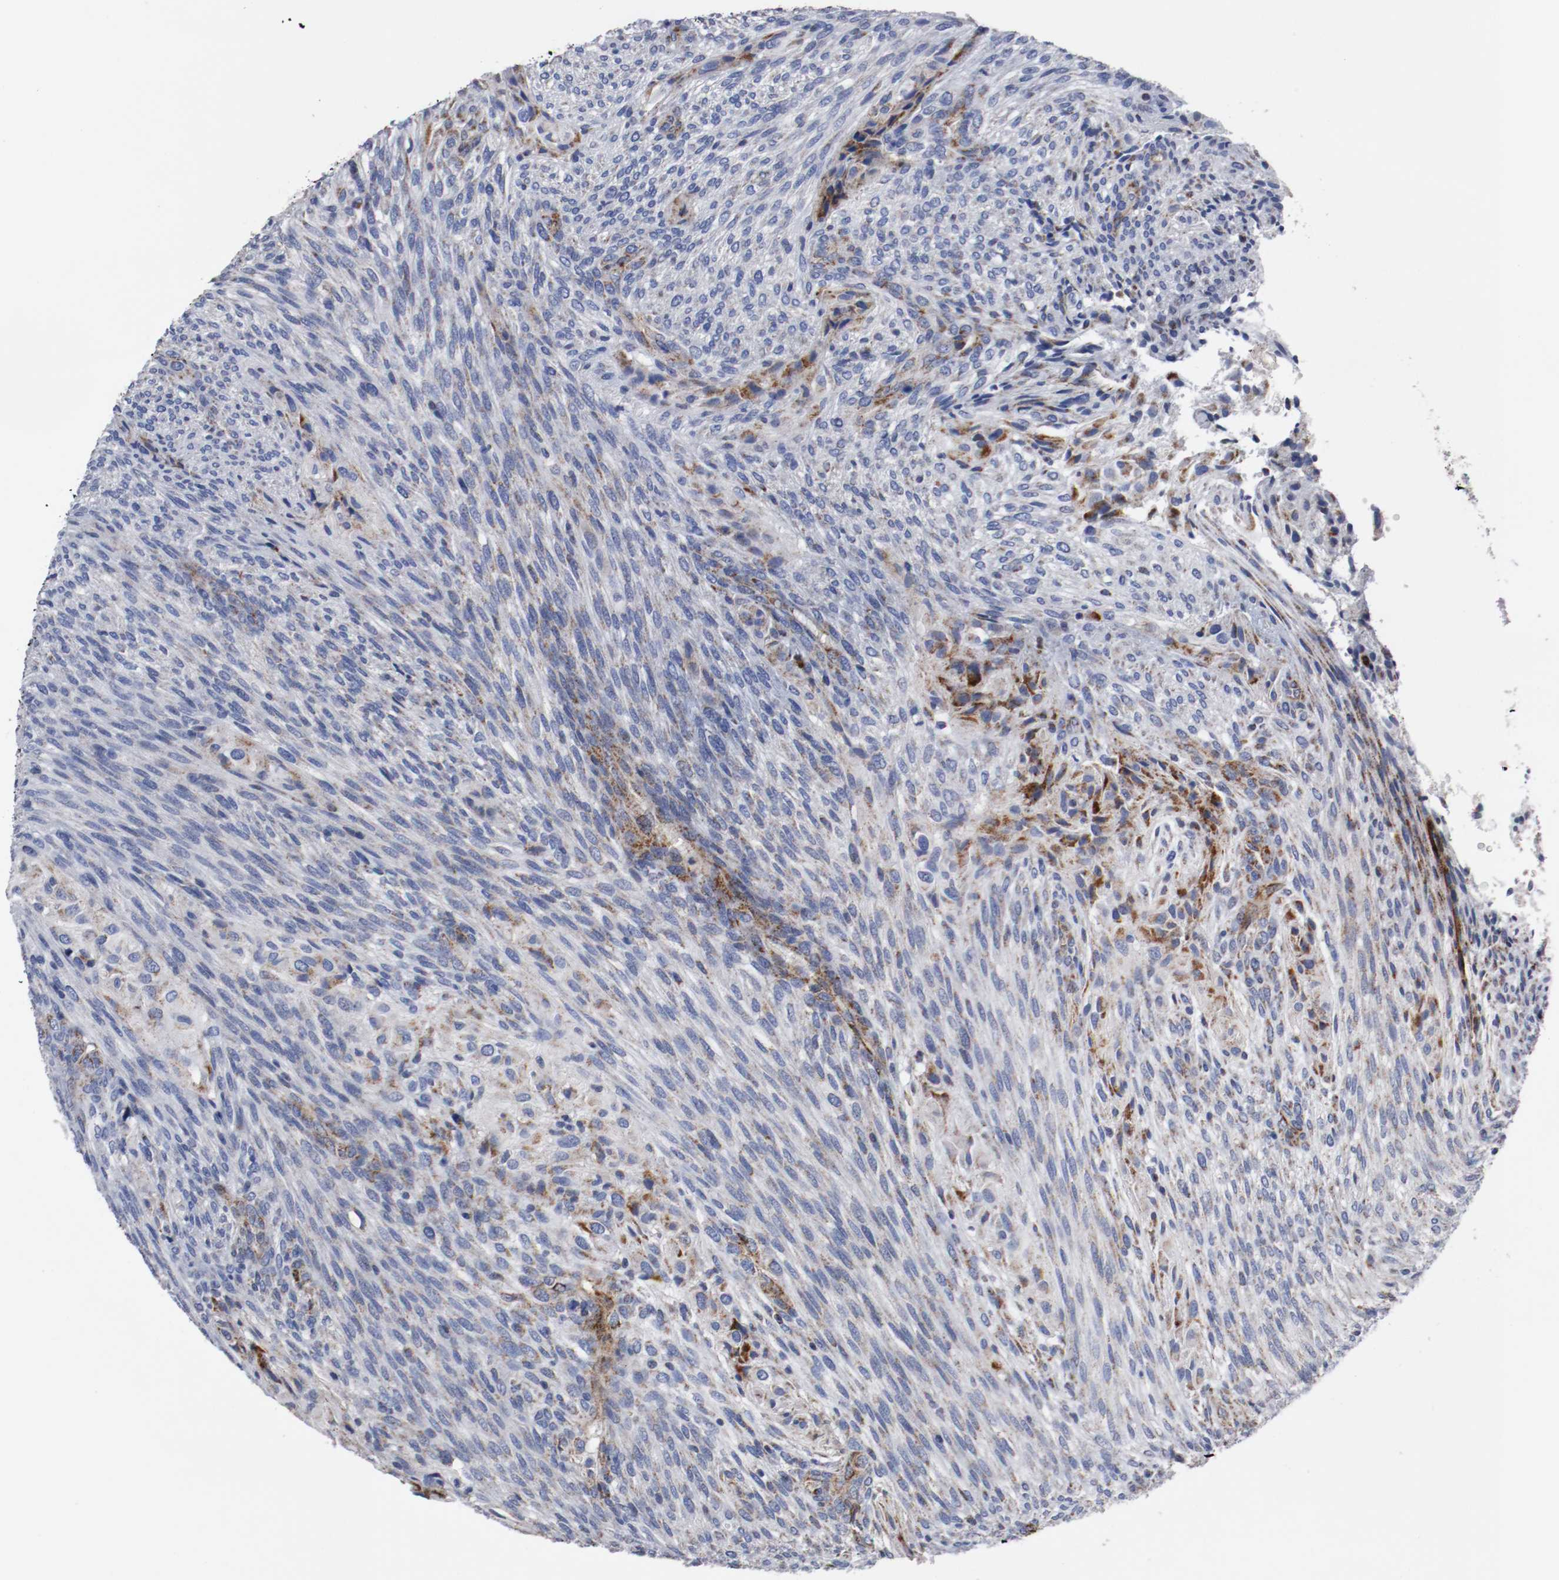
{"staining": {"intensity": "weak", "quantity": "<25%", "location": "cytoplasmic/membranous"}, "tissue": "glioma", "cell_type": "Tumor cells", "image_type": "cancer", "snomed": [{"axis": "morphology", "description": "Glioma, malignant, High grade"}, {"axis": "topography", "description": "Cerebral cortex"}], "caption": "Immunohistochemistry (IHC) image of neoplastic tissue: human glioma stained with DAB displays no significant protein staining in tumor cells.", "gene": "TUBD1", "patient": {"sex": "female", "age": 55}}